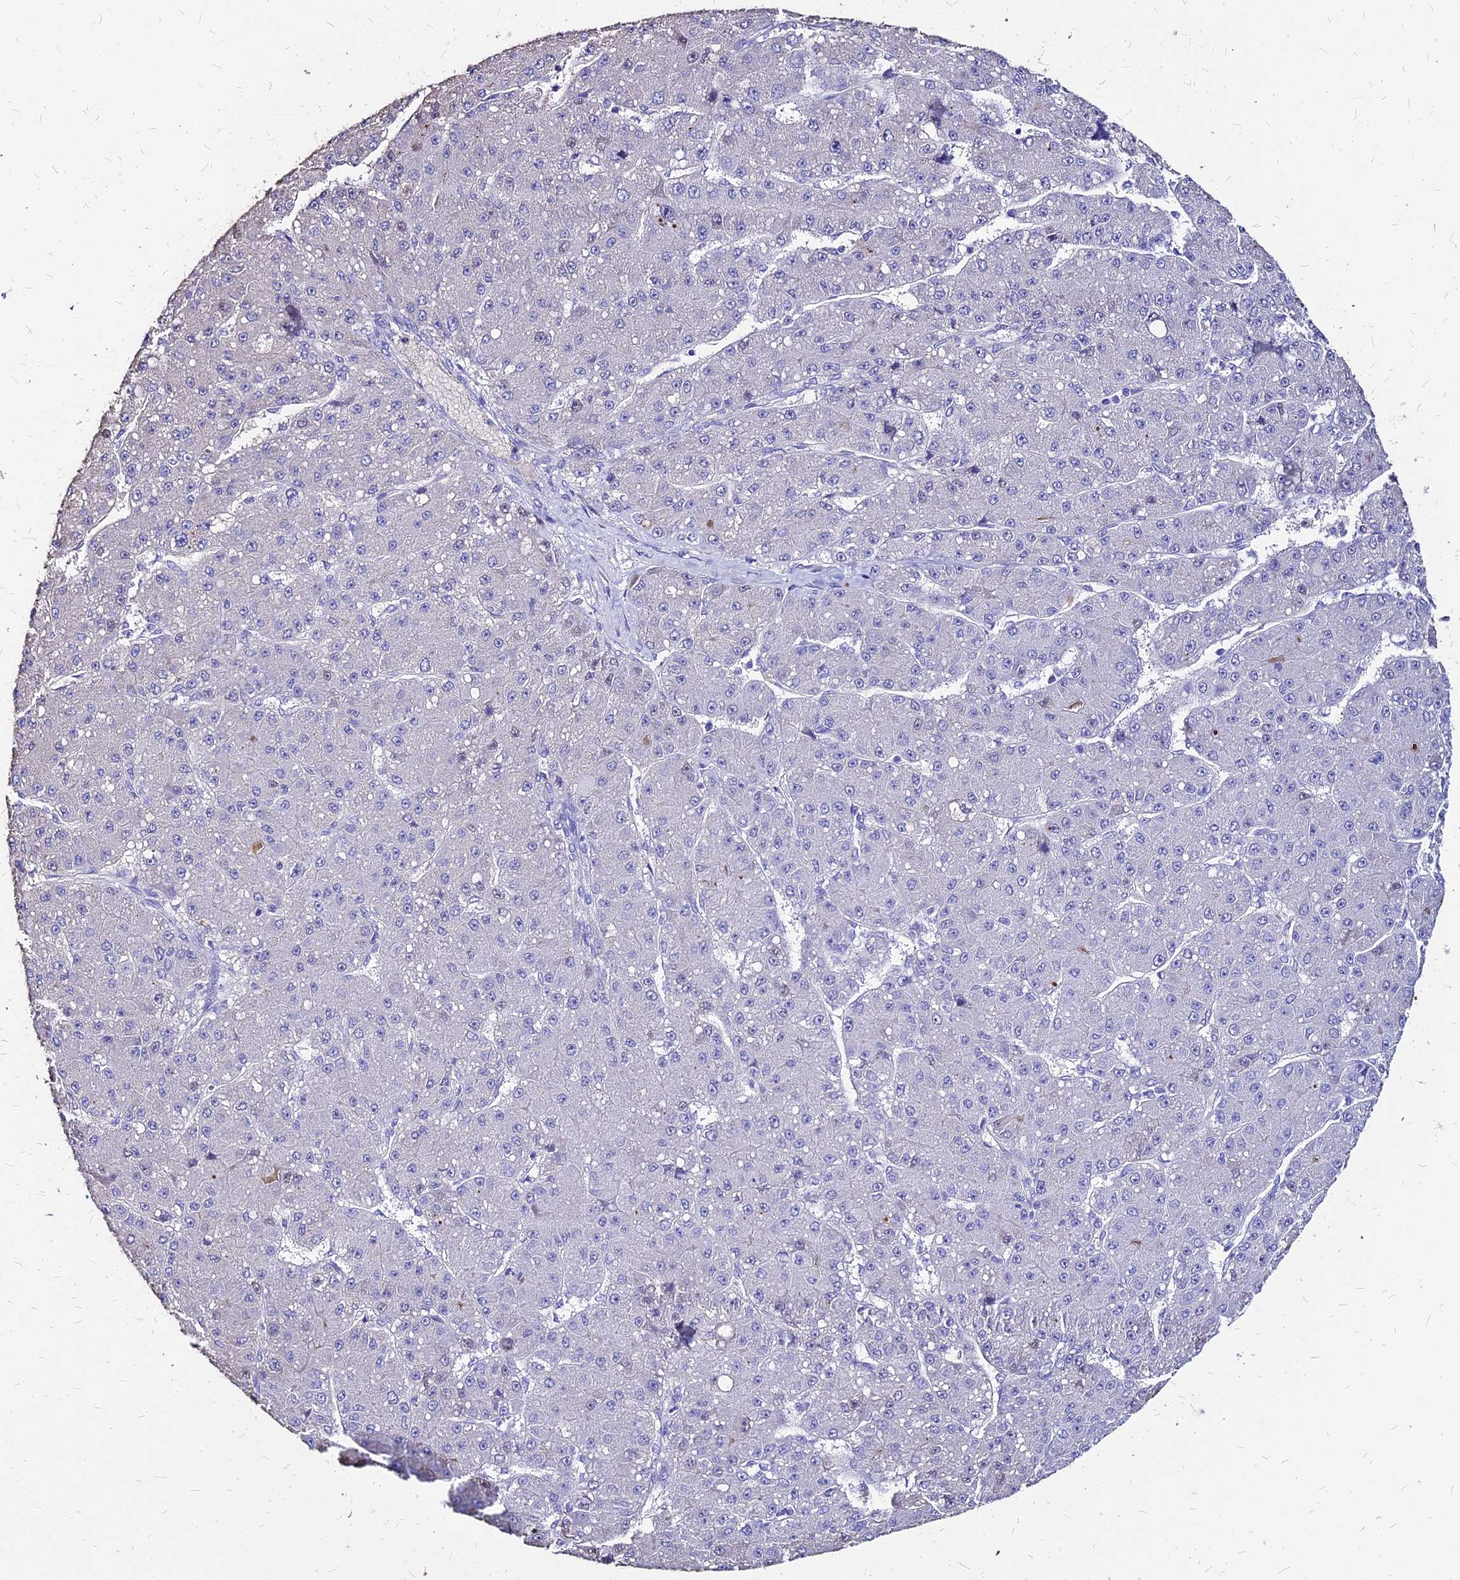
{"staining": {"intensity": "negative", "quantity": "none", "location": "none"}, "tissue": "liver cancer", "cell_type": "Tumor cells", "image_type": "cancer", "snomed": [{"axis": "morphology", "description": "Carcinoma, Hepatocellular, NOS"}, {"axis": "topography", "description": "Liver"}], "caption": "There is no significant expression in tumor cells of liver cancer (hepatocellular carcinoma). The staining is performed using DAB (3,3'-diaminobenzidine) brown chromogen with nuclei counter-stained in using hematoxylin.", "gene": "NME5", "patient": {"sex": "male", "age": 67}}